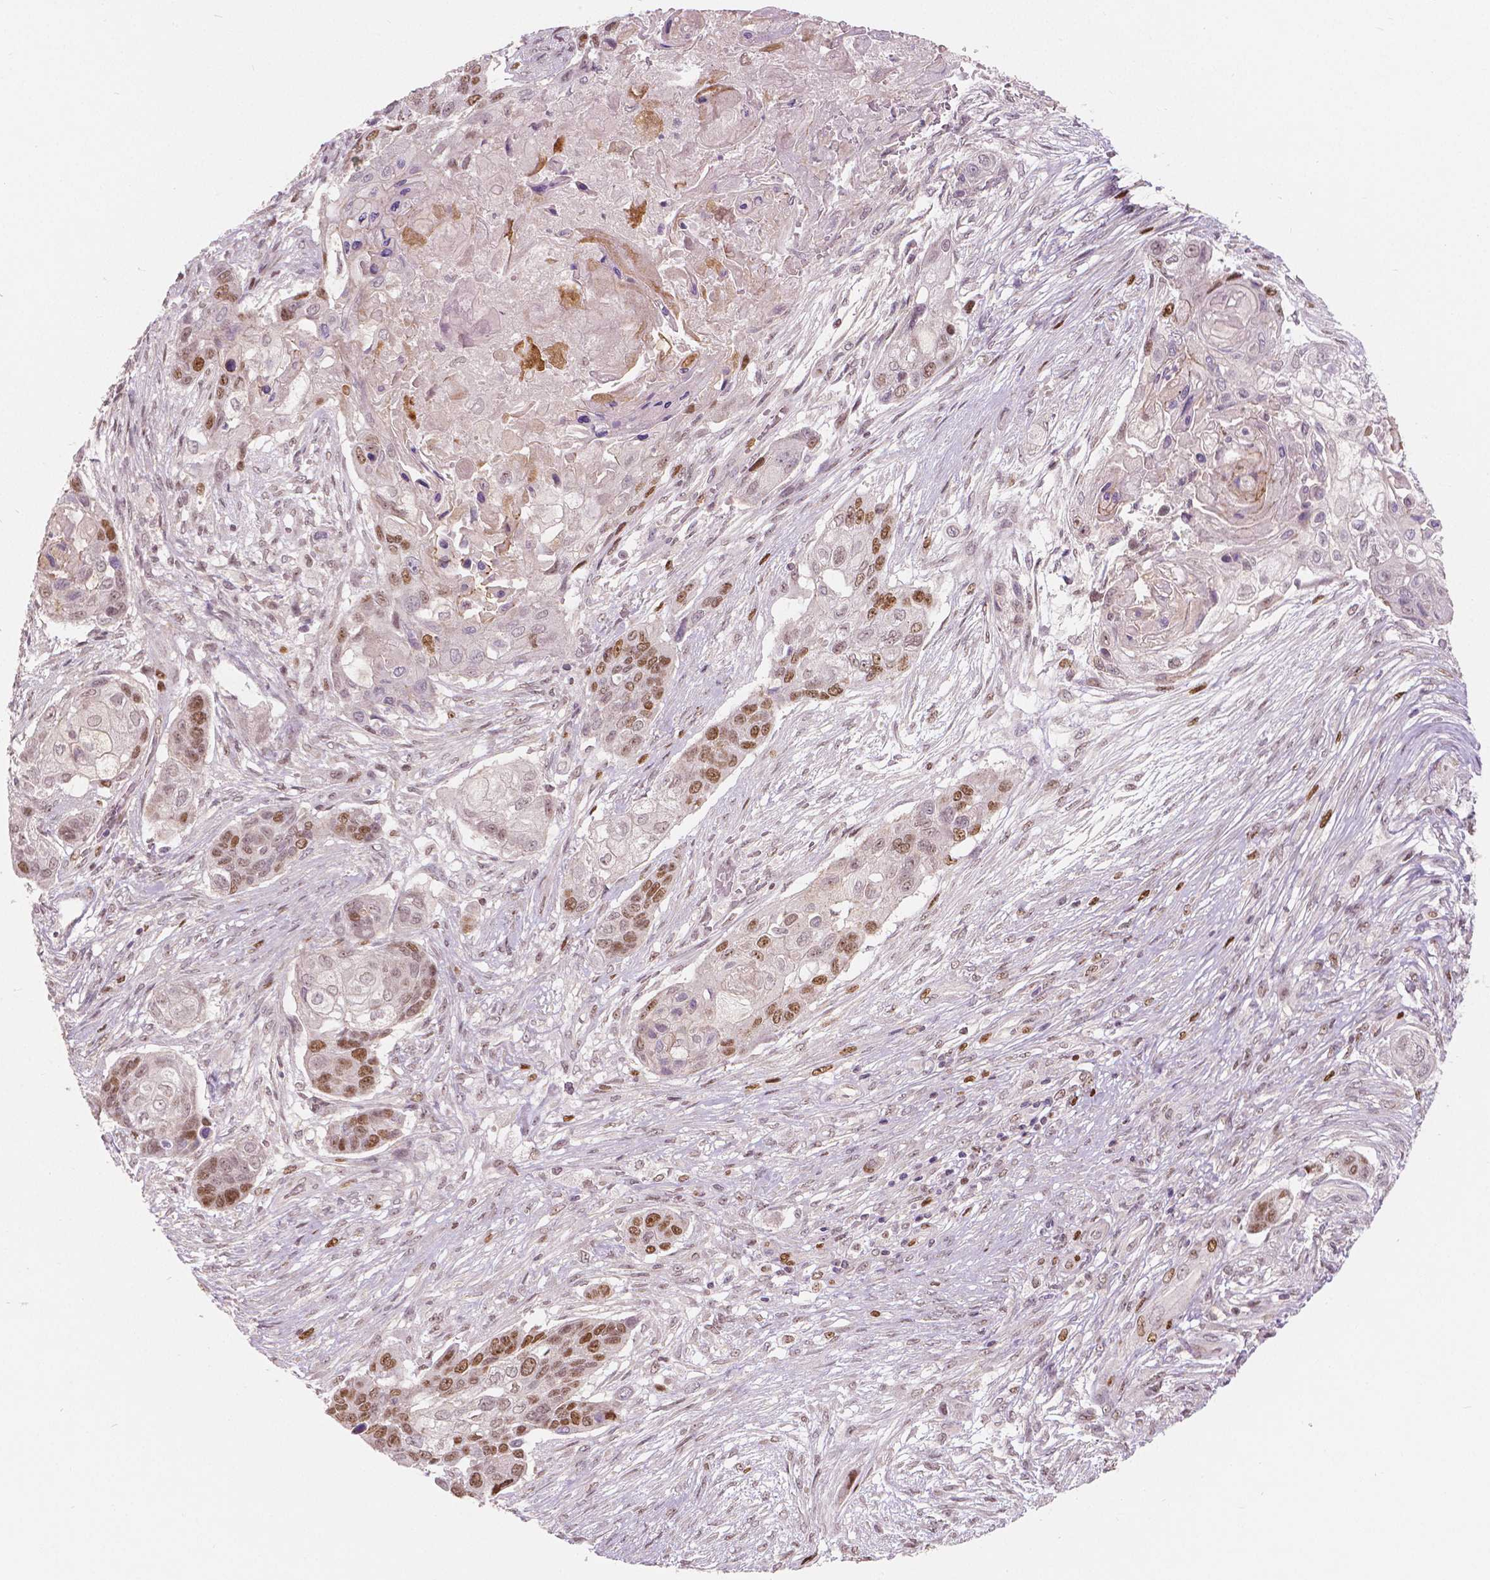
{"staining": {"intensity": "strong", "quantity": "<25%", "location": "nuclear"}, "tissue": "lung cancer", "cell_type": "Tumor cells", "image_type": "cancer", "snomed": [{"axis": "morphology", "description": "Squamous cell carcinoma, NOS"}, {"axis": "topography", "description": "Lung"}], "caption": "A high-resolution micrograph shows immunohistochemistry staining of squamous cell carcinoma (lung), which exhibits strong nuclear positivity in approximately <25% of tumor cells.", "gene": "NSD2", "patient": {"sex": "male", "age": 69}}